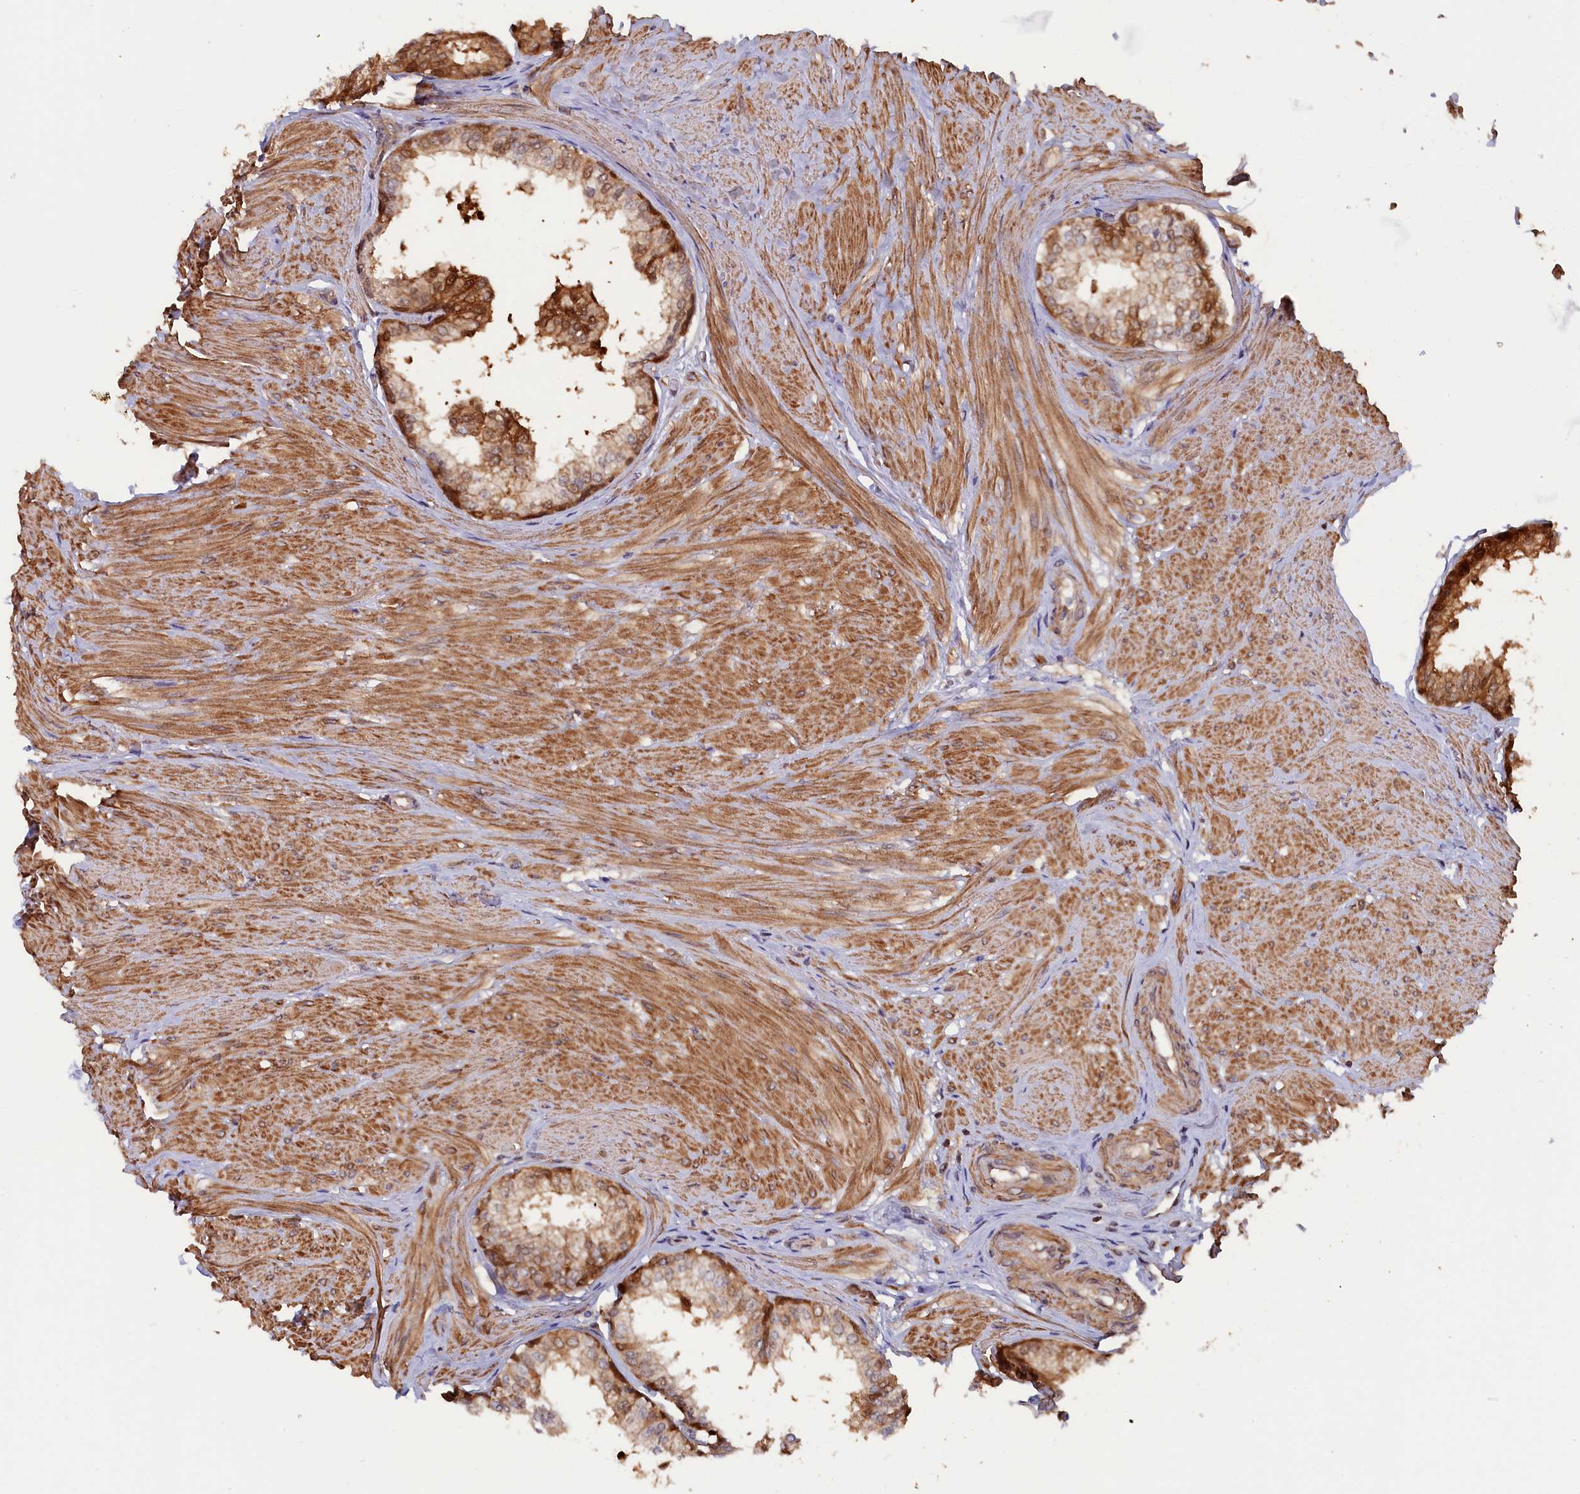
{"staining": {"intensity": "strong", "quantity": ">75%", "location": "cytoplasmic/membranous,nuclear"}, "tissue": "prostate", "cell_type": "Glandular cells", "image_type": "normal", "snomed": [{"axis": "morphology", "description": "Normal tissue, NOS"}, {"axis": "topography", "description": "Prostate"}], "caption": "Unremarkable prostate reveals strong cytoplasmic/membranous,nuclear positivity in approximately >75% of glandular cells Using DAB (3,3'-diaminobenzidine) (brown) and hematoxylin (blue) stains, captured at high magnification using brightfield microscopy..", "gene": "JPT2", "patient": {"sex": "male", "age": 48}}